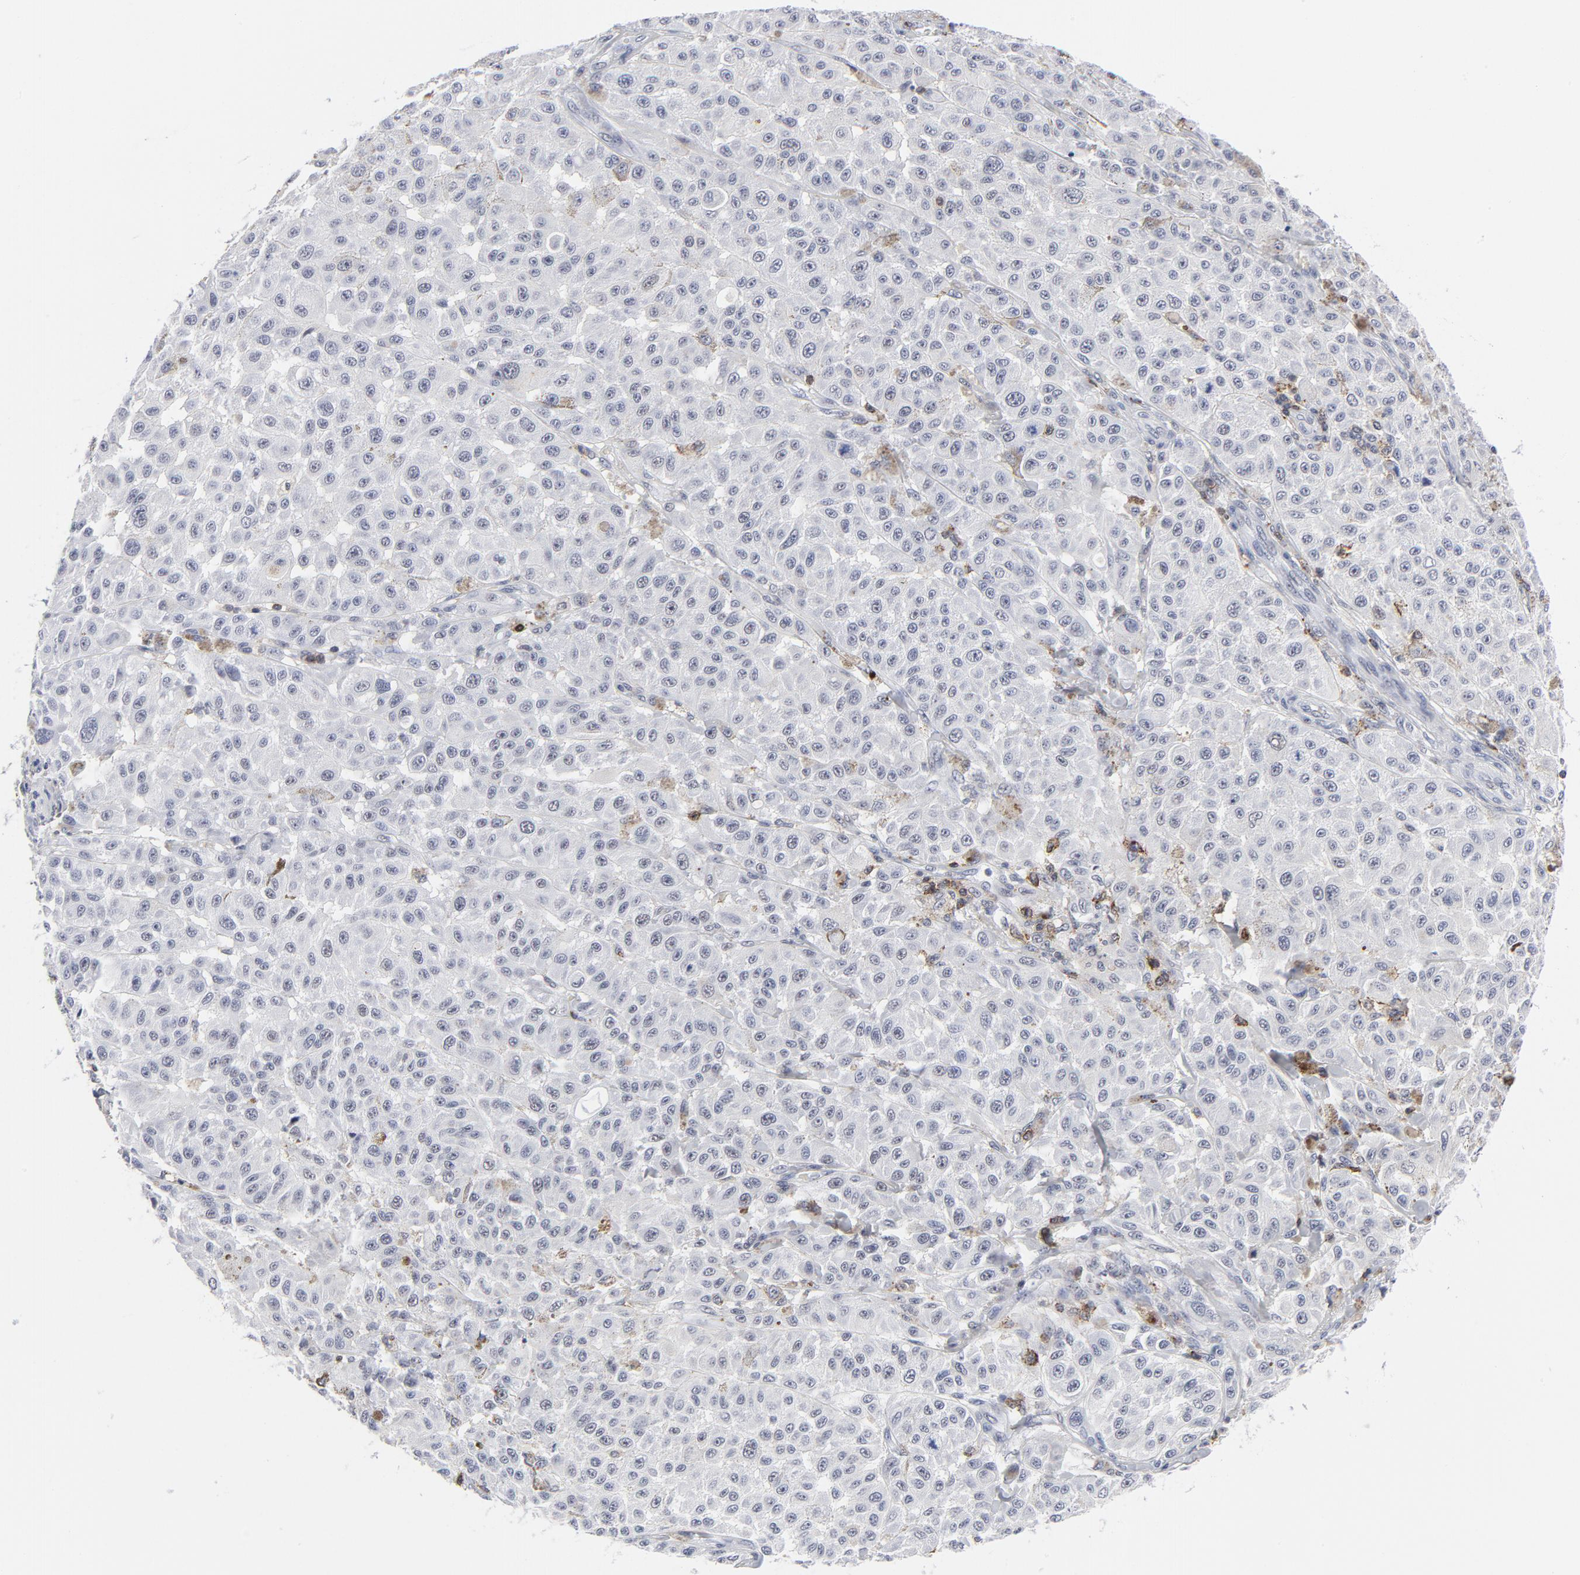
{"staining": {"intensity": "negative", "quantity": "none", "location": "none"}, "tissue": "melanoma", "cell_type": "Tumor cells", "image_type": "cancer", "snomed": [{"axis": "morphology", "description": "Malignant melanoma, NOS"}, {"axis": "topography", "description": "Skin"}], "caption": "DAB (3,3'-diaminobenzidine) immunohistochemical staining of human melanoma demonstrates no significant staining in tumor cells.", "gene": "CD2", "patient": {"sex": "female", "age": 64}}